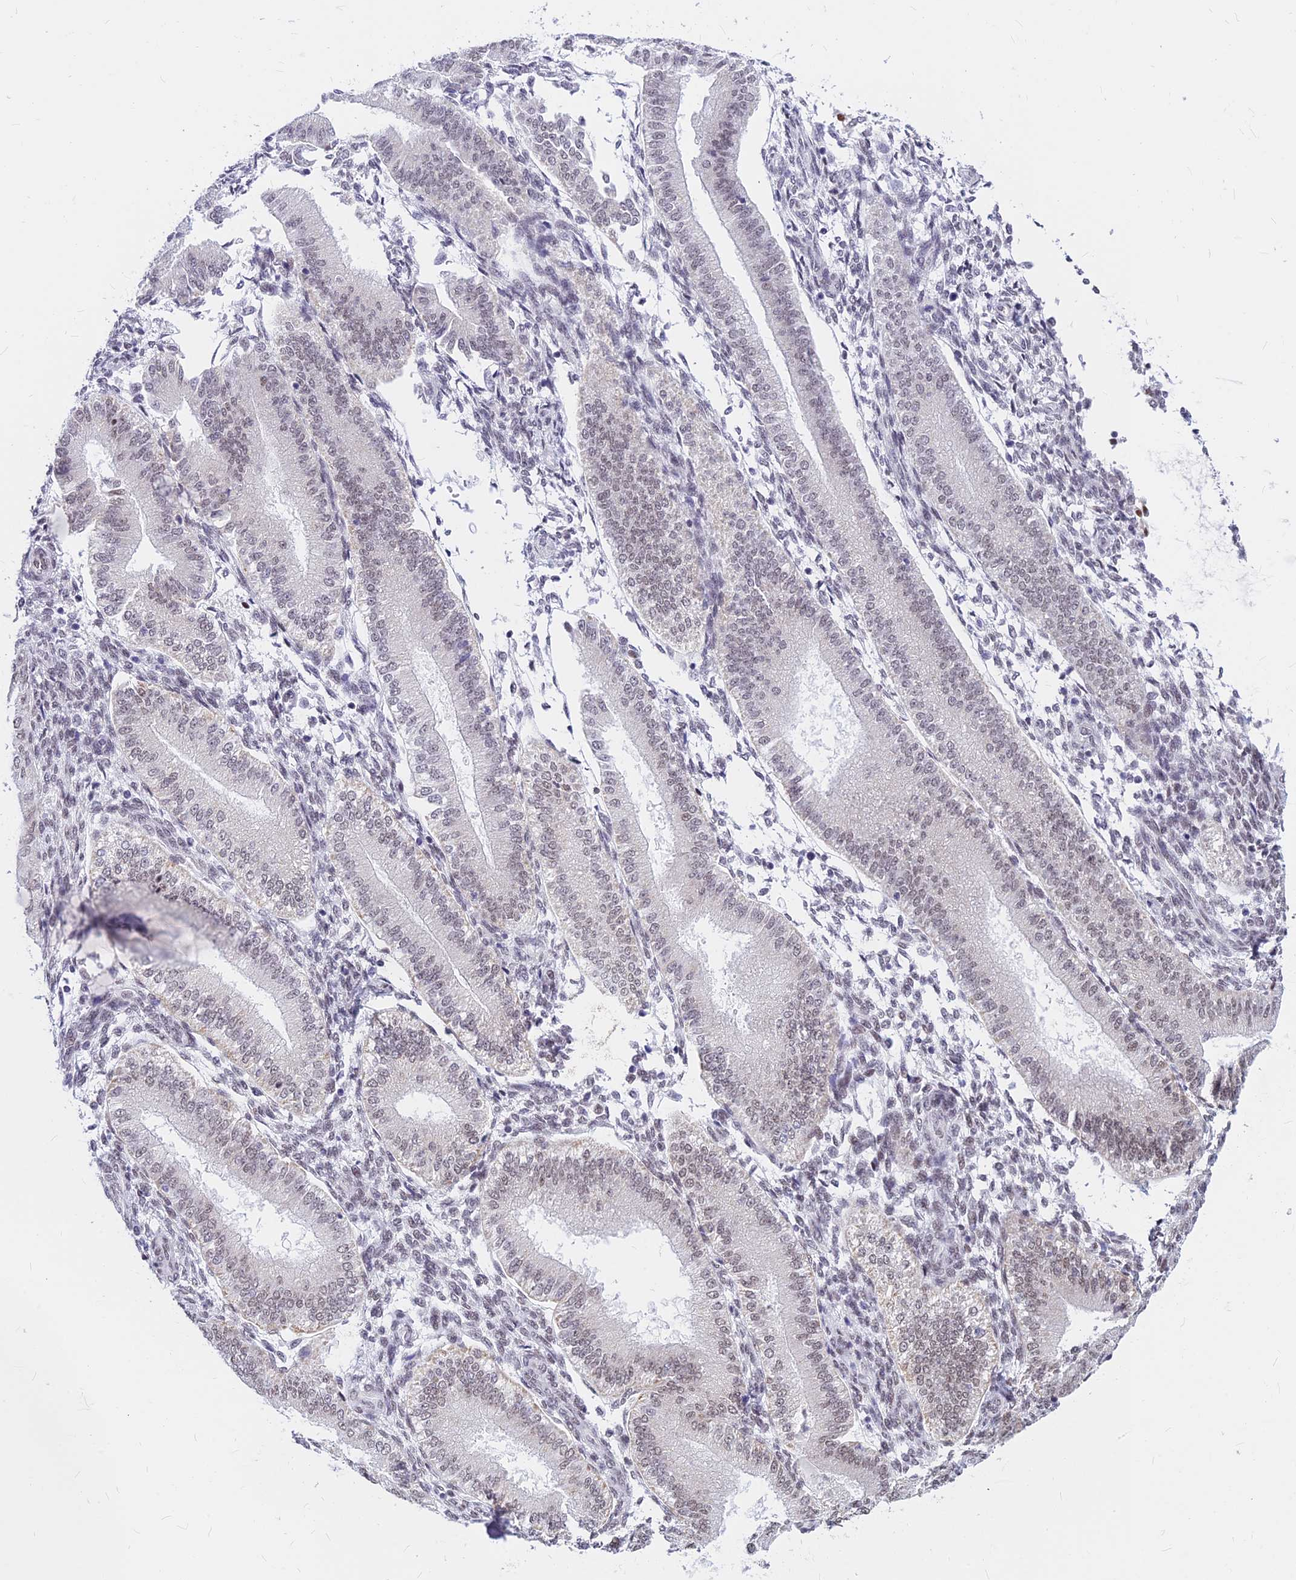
{"staining": {"intensity": "weak", "quantity": "<25%", "location": "nuclear"}, "tissue": "endometrium", "cell_type": "Cells in endometrial stroma", "image_type": "normal", "snomed": [{"axis": "morphology", "description": "Normal tissue, NOS"}, {"axis": "topography", "description": "Endometrium"}], "caption": "Immunohistochemistry image of unremarkable human endometrium stained for a protein (brown), which displays no positivity in cells in endometrial stroma.", "gene": "KCTD13", "patient": {"sex": "female", "age": 39}}